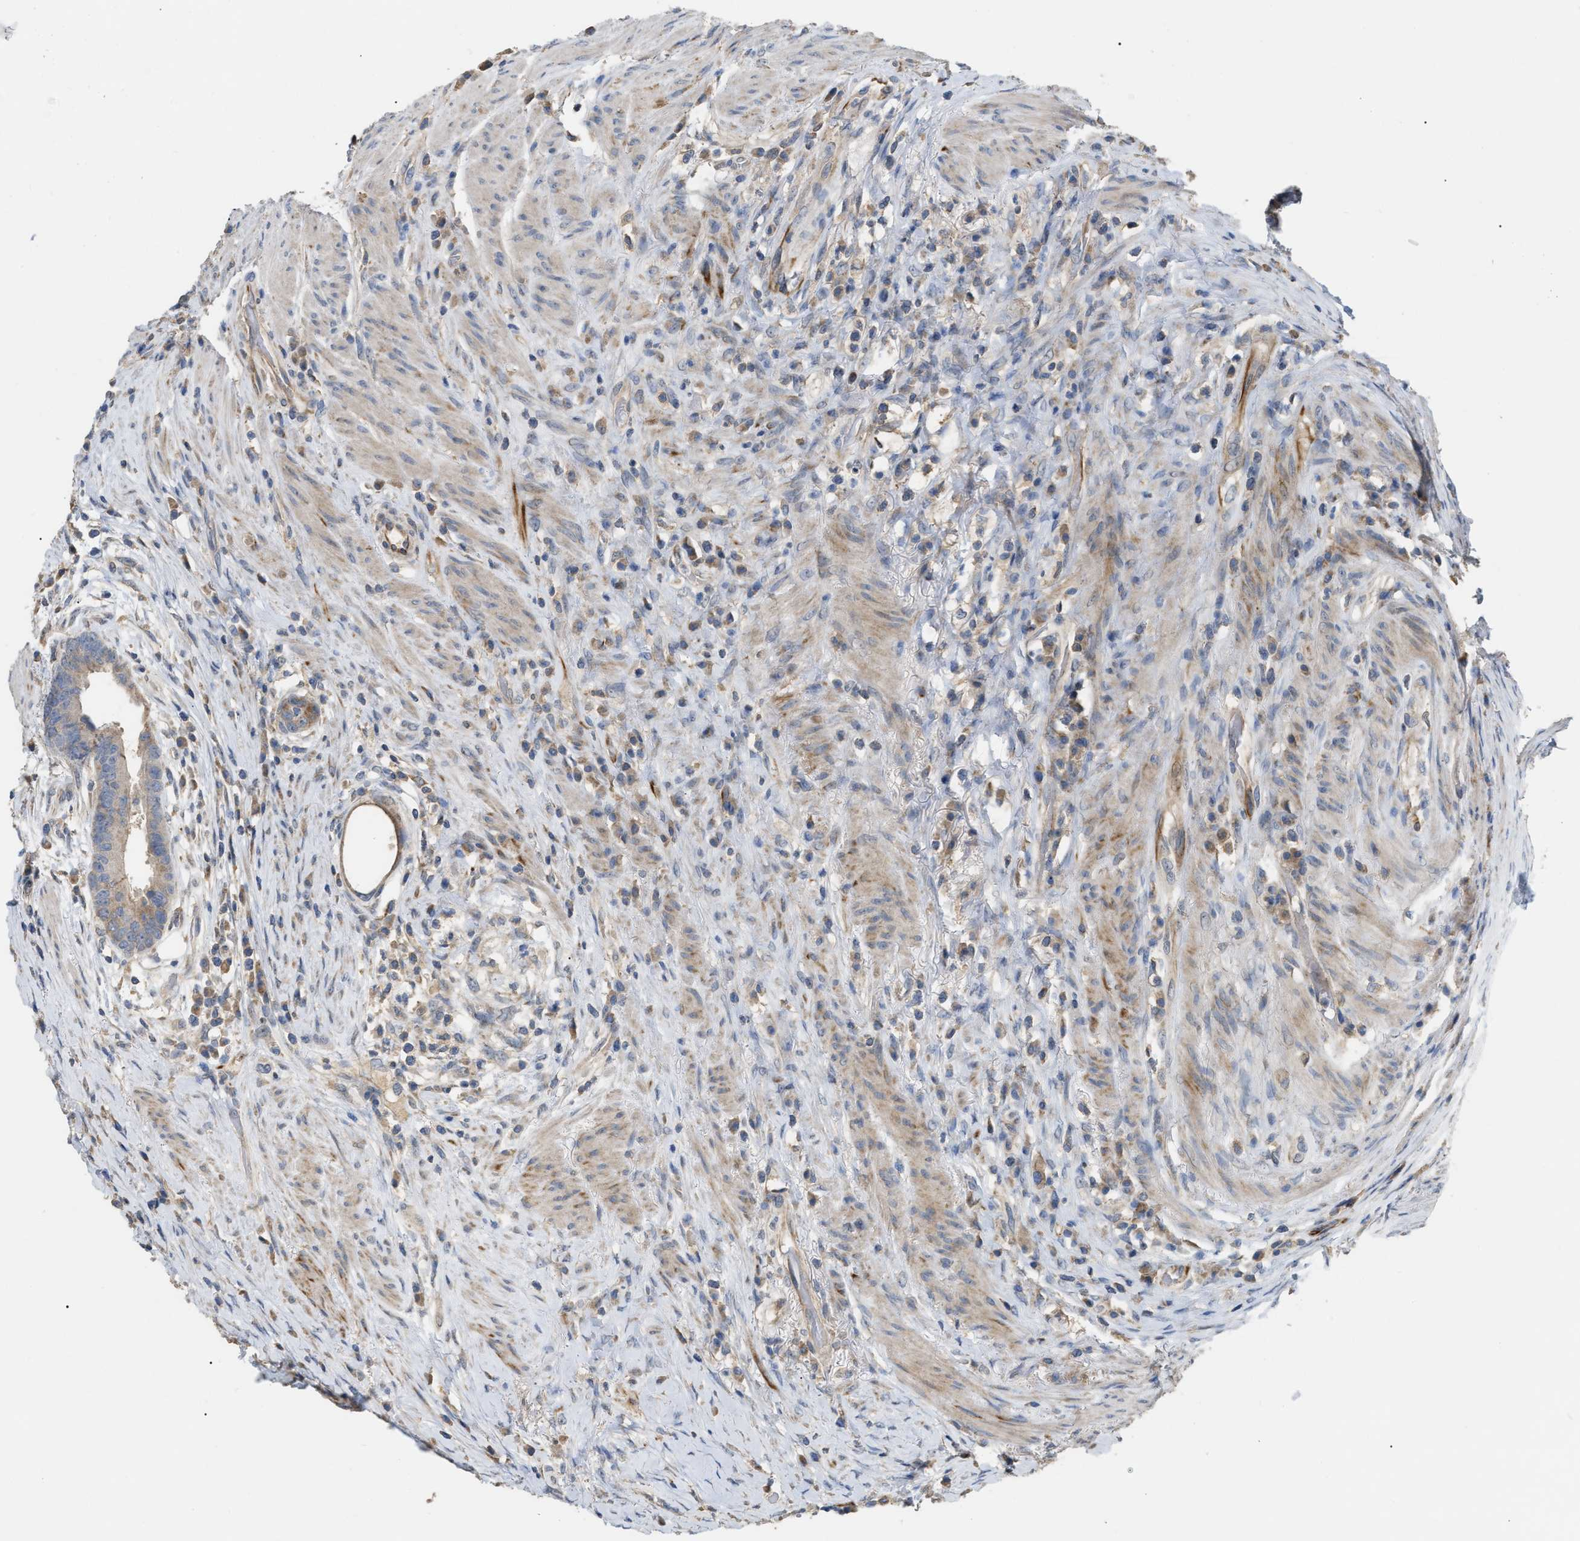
{"staining": {"intensity": "weak", "quantity": "<25%", "location": "cytoplasmic/membranous"}, "tissue": "colorectal cancer", "cell_type": "Tumor cells", "image_type": "cancer", "snomed": [{"axis": "morphology", "description": "Adenocarcinoma, NOS"}, {"axis": "topography", "description": "Rectum"}], "caption": "High power microscopy photomicrograph of an immunohistochemistry (IHC) histopathology image of colorectal cancer (adenocarcinoma), revealing no significant expression in tumor cells.", "gene": "DHX58", "patient": {"sex": "female", "age": 89}}